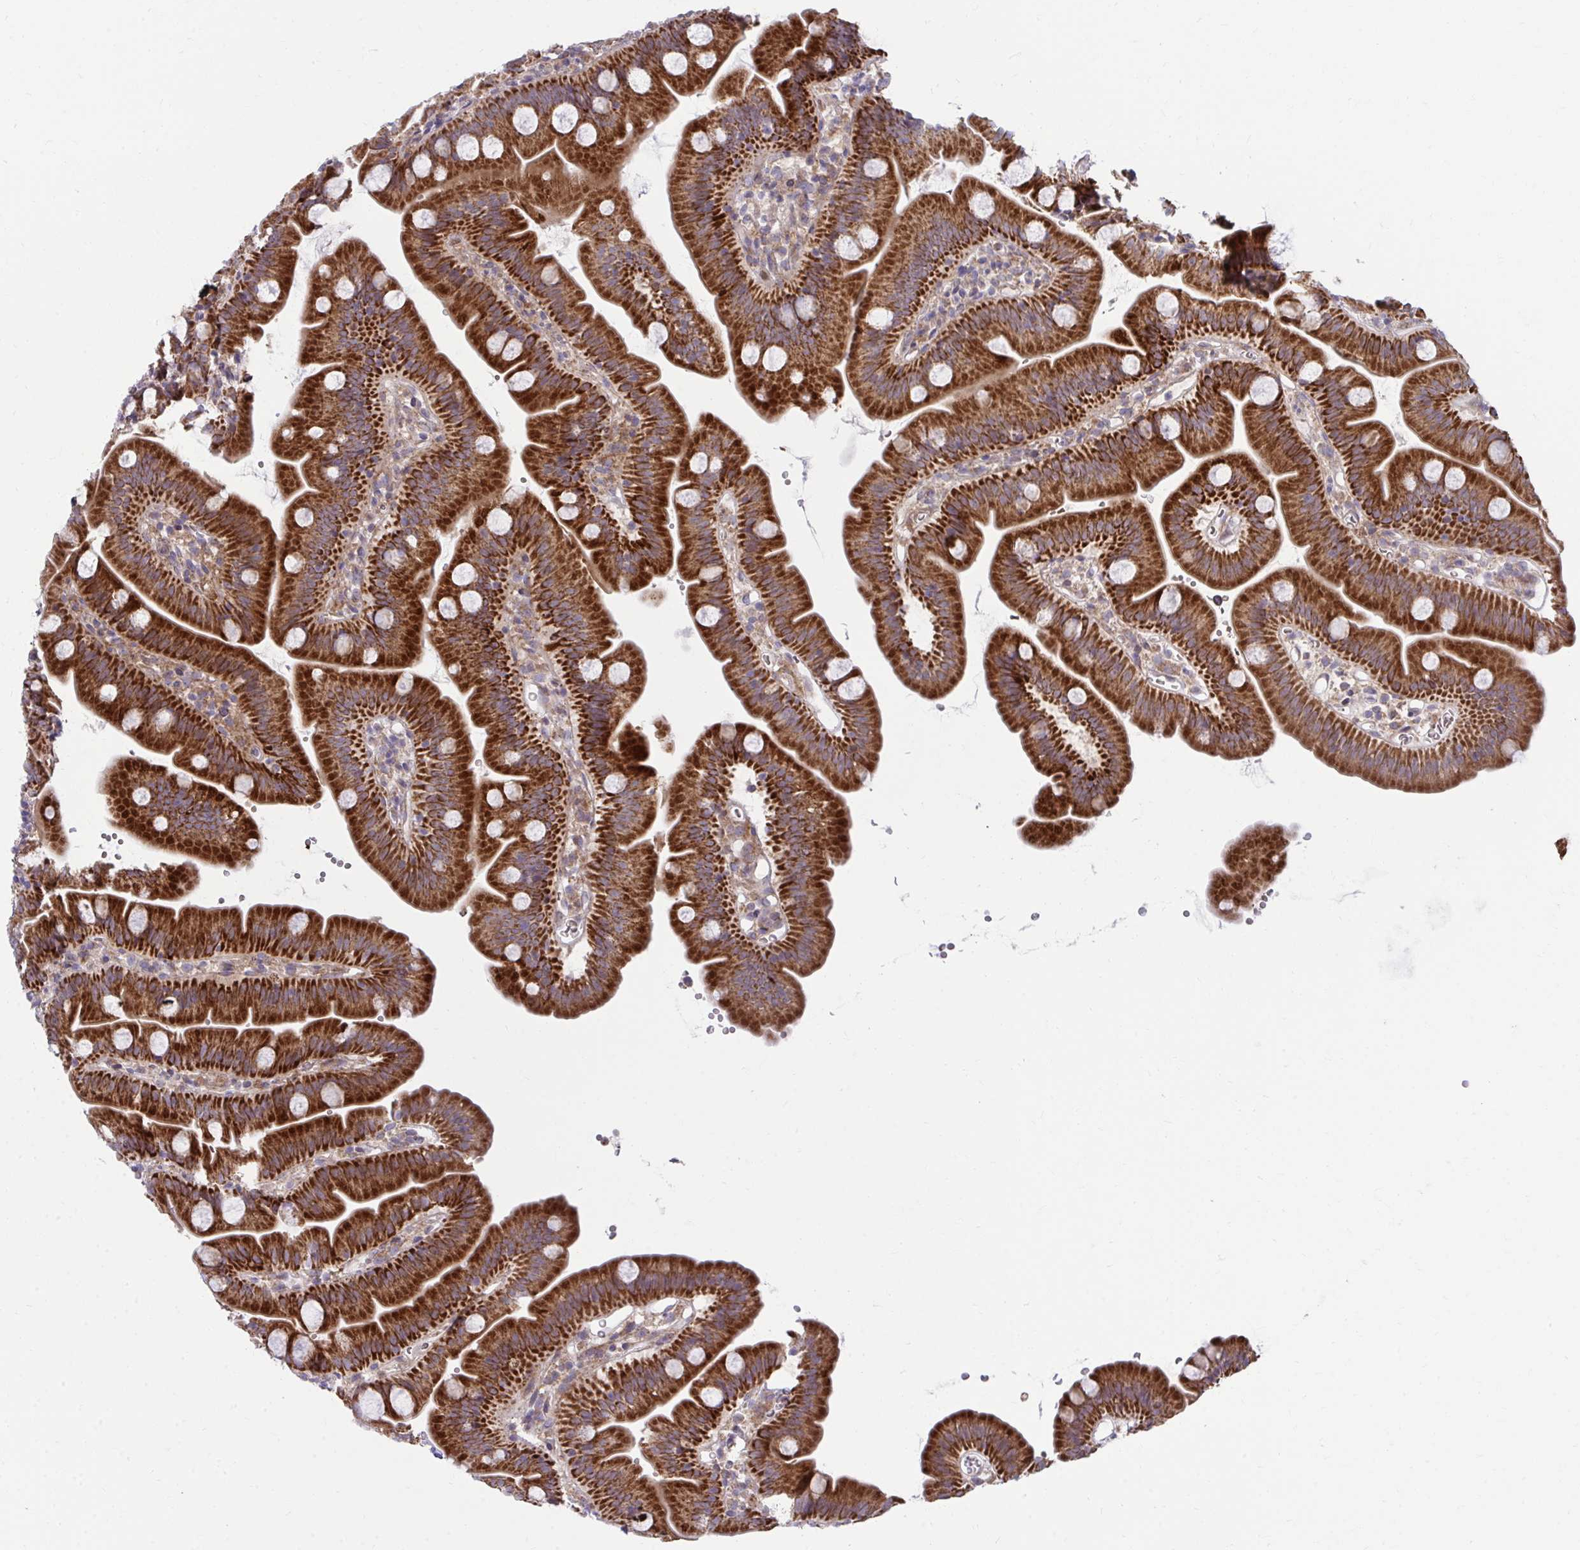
{"staining": {"intensity": "strong", "quantity": ">75%", "location": "cytoplasmic/membranous"}, "tissue": "small intestine", "cell_type": "Glandular cells", "image_type": "normal", "snomed": [{"axis": "morphology", "description": "Normal tissue, NOS"}, {"axis": "topography", "description": "Small intestine"}], "caption": "Human small intestine stained with a brown dye exhibits strong cytoplasmic/membranous positive positivity in about >75% of glandular cells.", "gene": "C16orf54", "patient": {"sex": "female", "age": 68}}